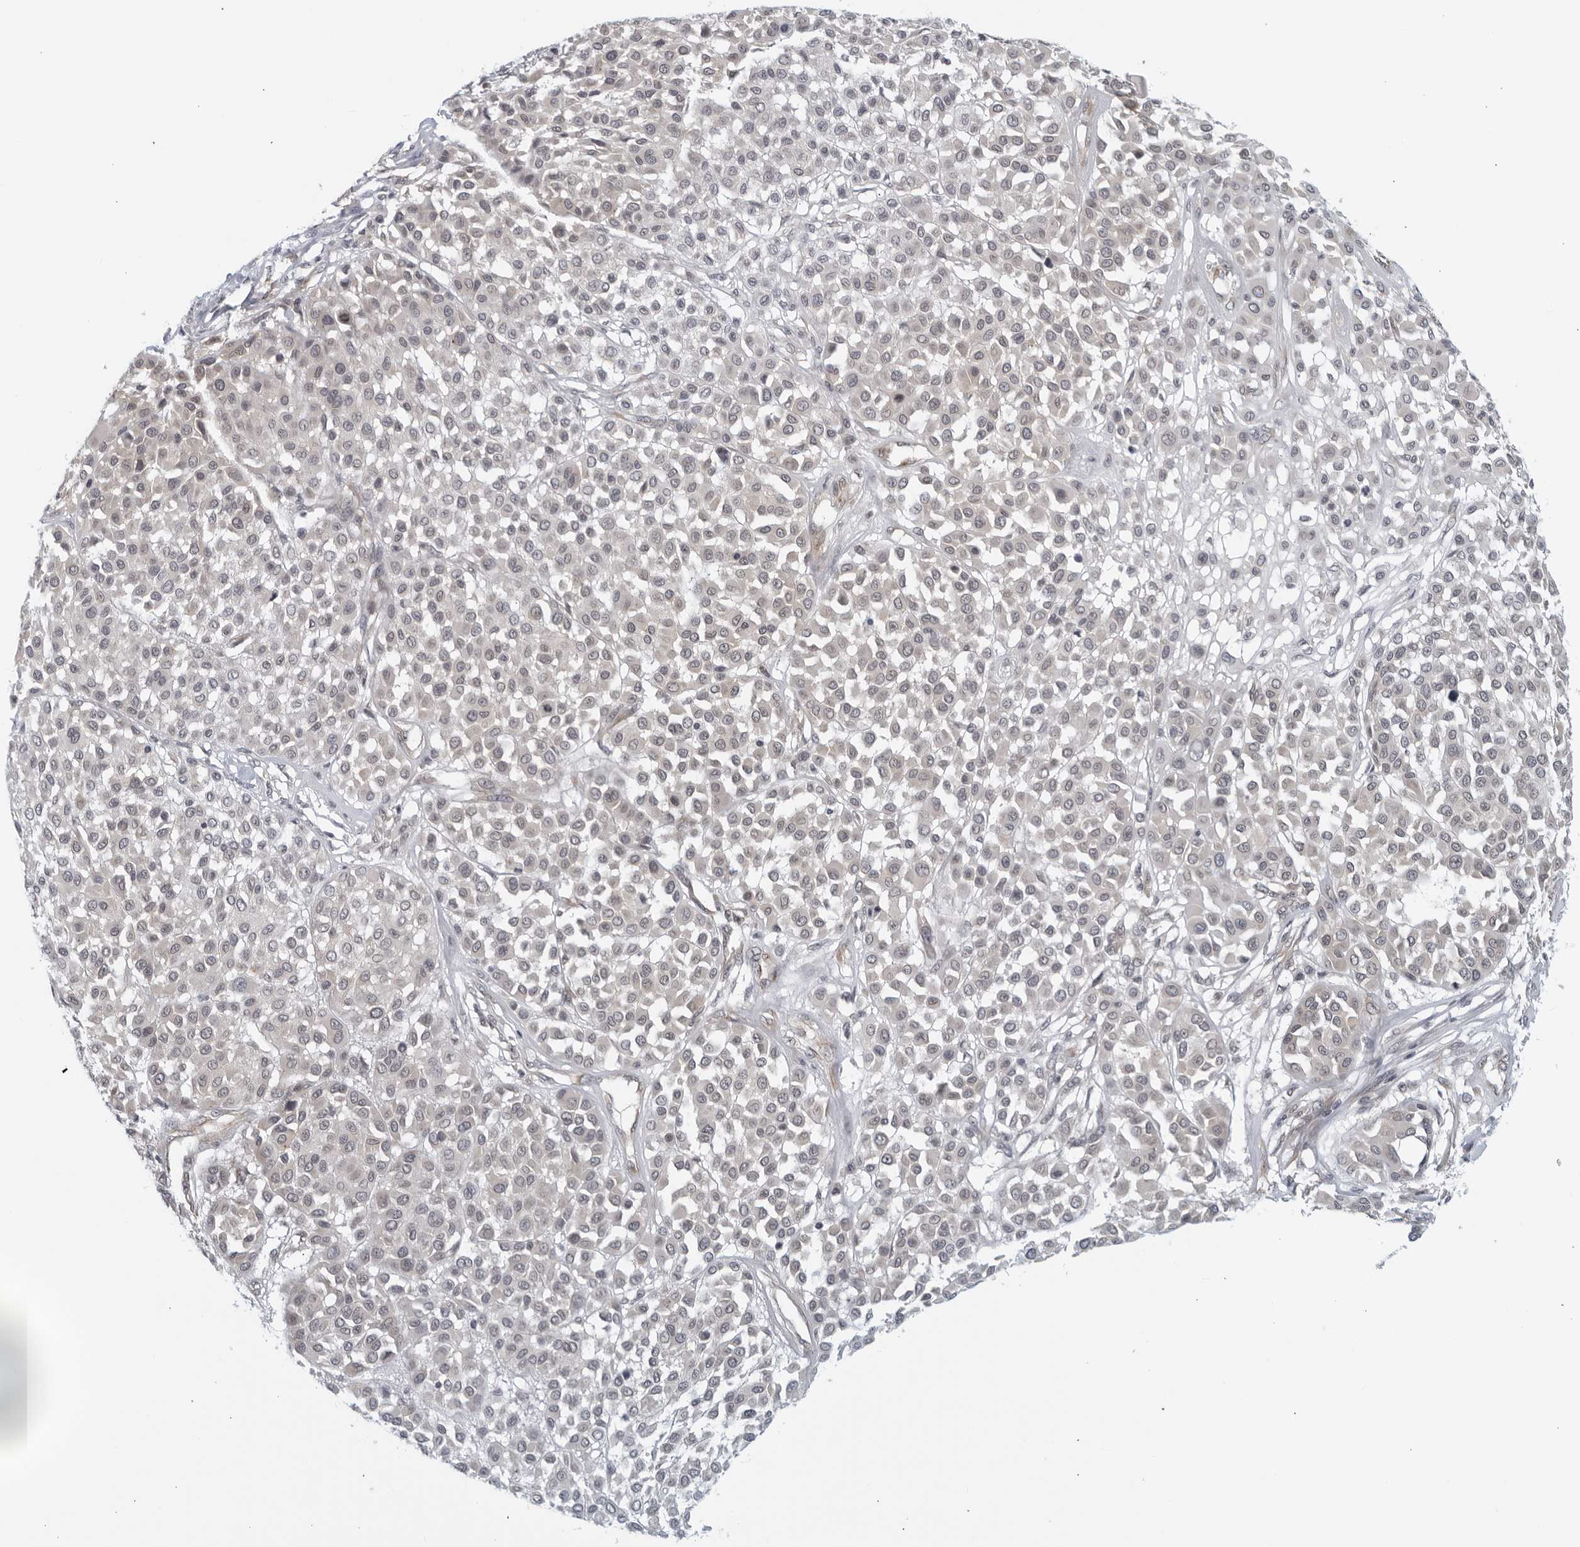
{"staining": {"intensity": "weak", "quantity": "<25%", "location": "nuclear"}, "tissue": "melanoma", "cell_type": "Tumor cells", "image_type": "cancer", "snomed": [{"axis": "morphology", "description": "Malignant melanoma, Metastatic site"}, {"axis": "topography", "description": "Soft tissue"}], "caption": "Image shows no protein positivity in tumor cells of malignant melanoma (metastatic site) tissue. Nuclei are stained in blue.", "gene": "RC3H1", "patient": {"sex": "male", "age": 41}}